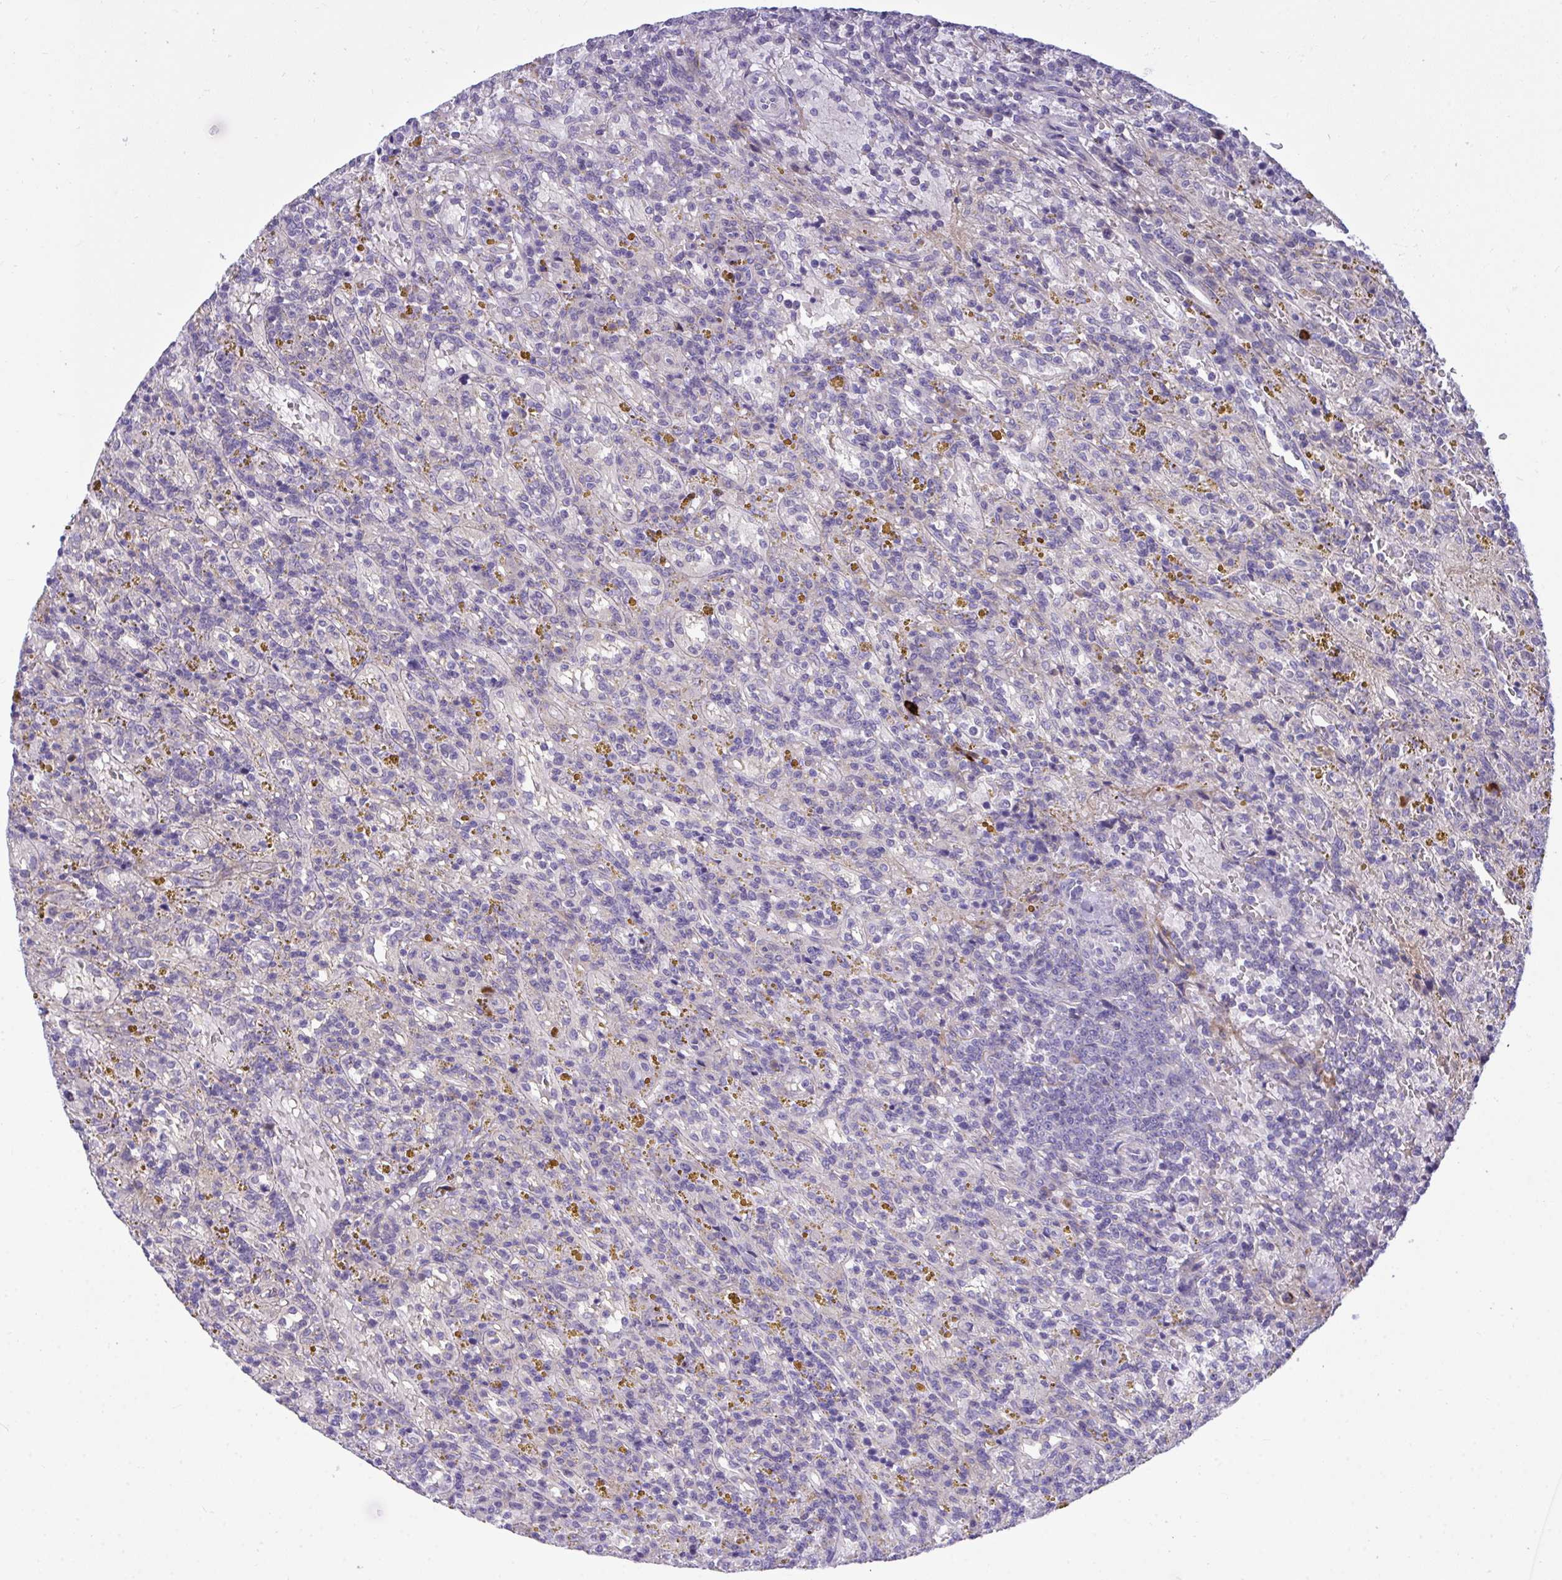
{"staining": {"intensity": "negative", "quantity": "none", "location": "none"}, "tissue": "lymphoma", "cell_type": "Tumor cells", "image_type": "cancer", "snomed": [{"axis": "morphology", "description": "Malignant lymphoma, non-Hodgkin's type, Low grade"}, {"axis": "topography", "description": "Spleen"}], "caption": "Immunohistochemistry (IHC) image of lymphoma stained for a protein (brown), which demonstrates no staining in tumor cells.", "gene": "HMBOX1", "patient": {"sex": "female", "age": 65}}